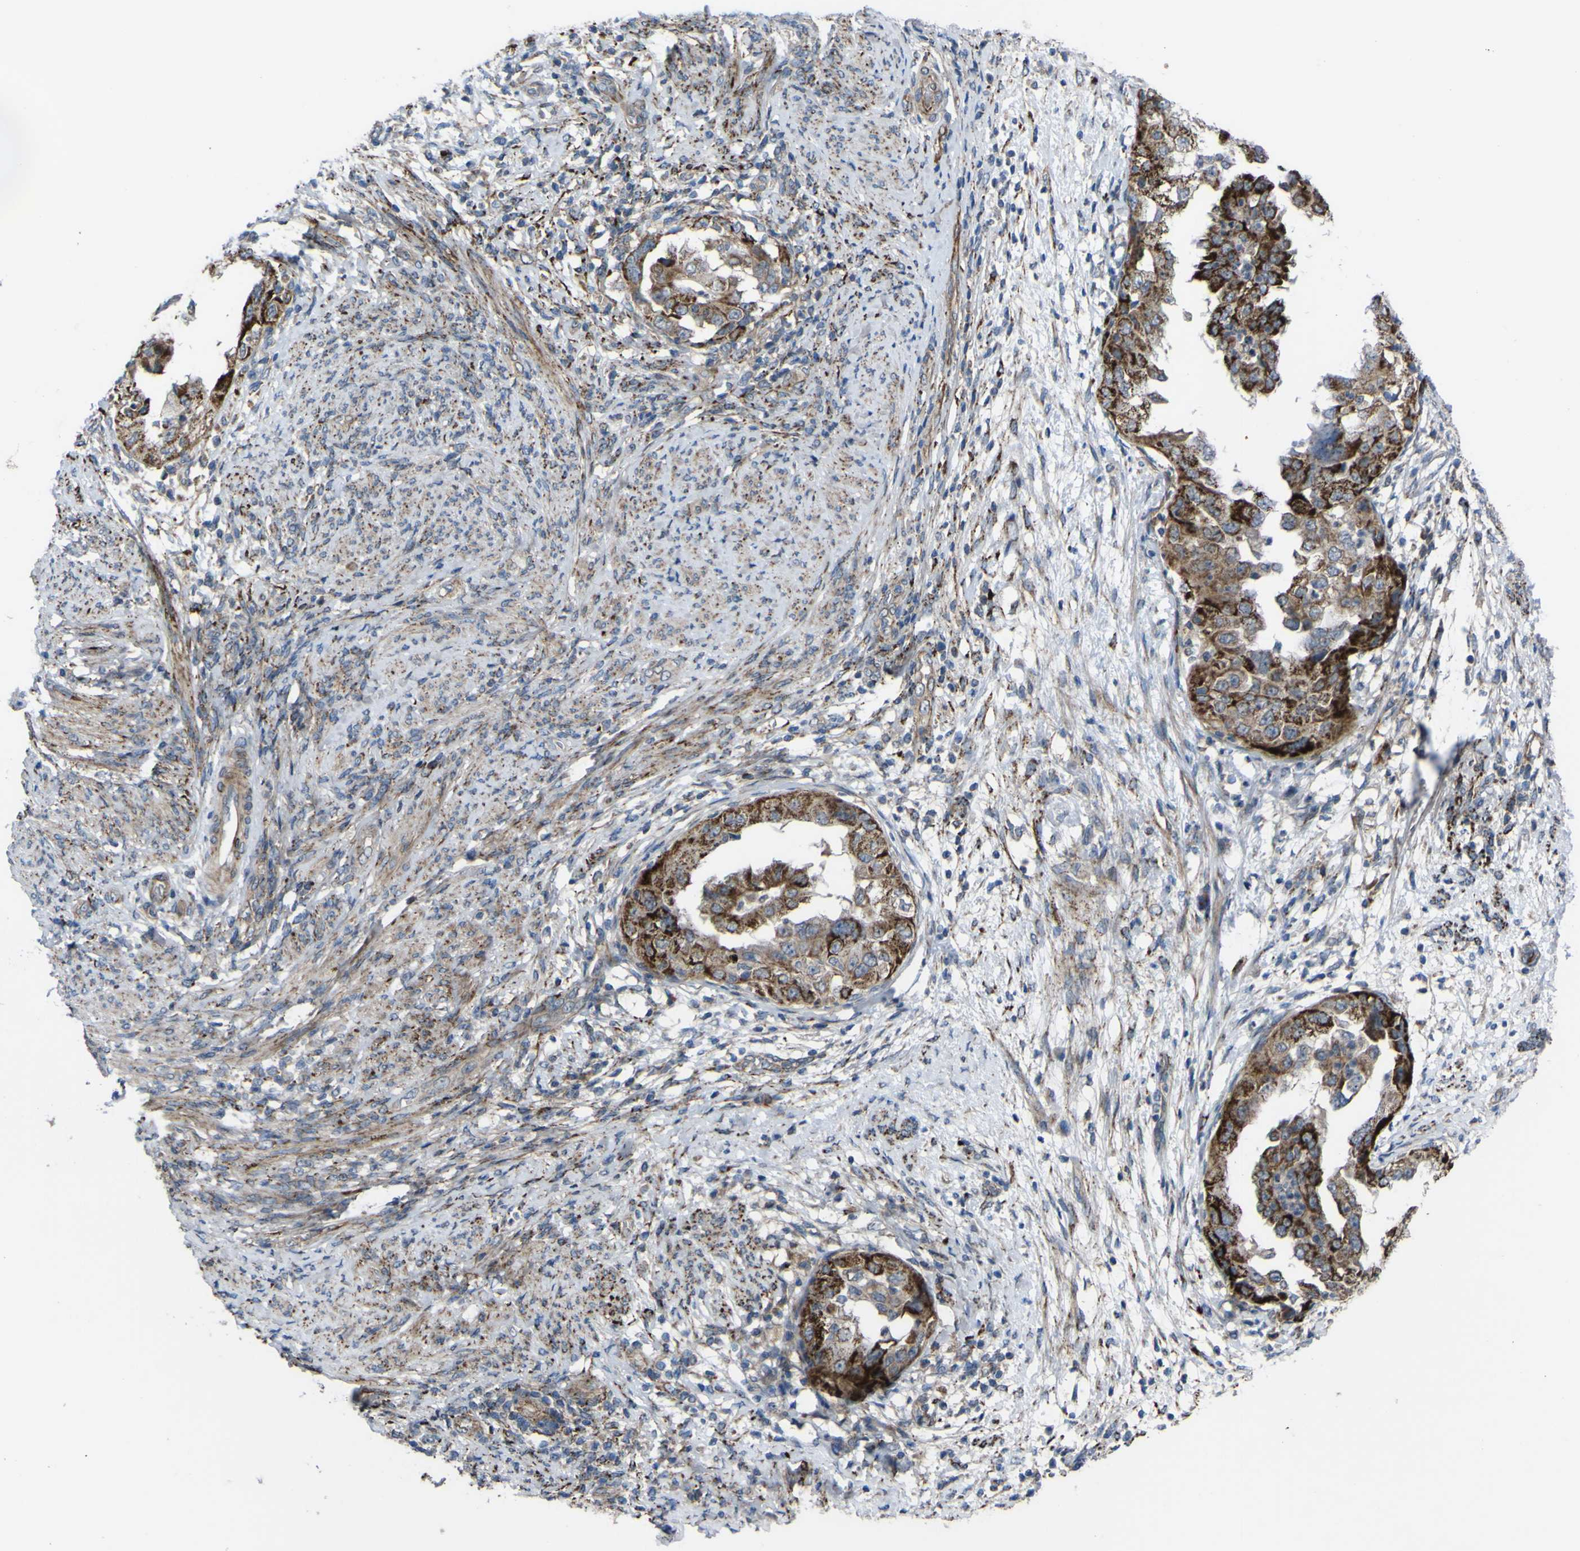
{"staining": {"intensity": "strong", "quantity": ">75%", "location": "cytoplasmic/membranous"}, "tissue": "endometrial cancer", "cell_type": "Tumor cells", "image_type": "cancer", "snomed": [{"axis": "morphology", "description": "Adenocarcinoma, NOS"}, {"axis": "topography", "description": "Endometrium"}], "caption": "Protein staining shows strong cytoplasmic/membranous staining in approximately >75% of tumor cells in adenocarcinoma (endometrial).", "gene": "GPLD1", "patient": {"sex": "female", "age": 85}}